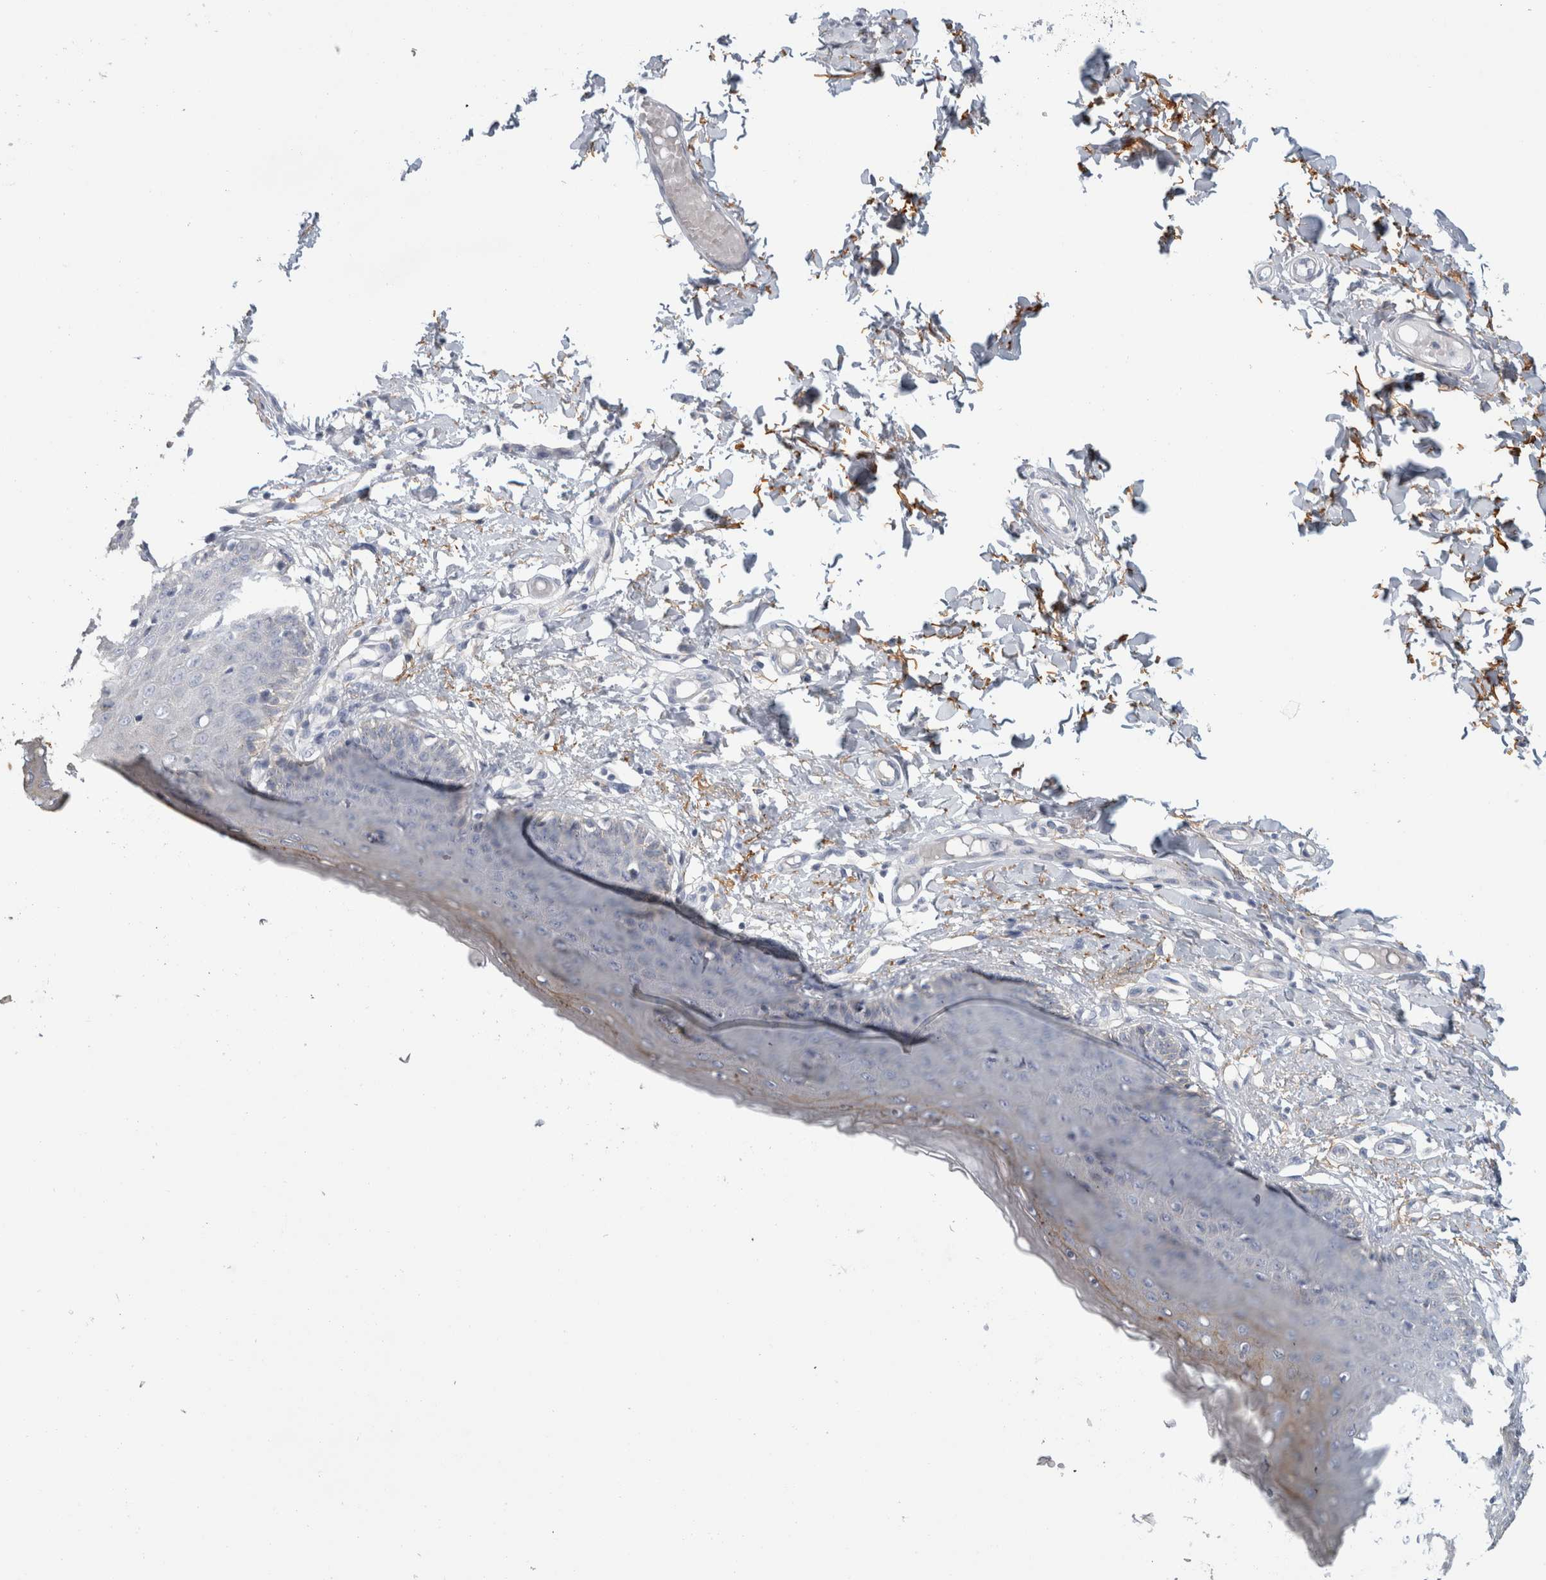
{"staining": {"intensity": "moderate", "quantity": "25%-75%", "location": "cytoplasmic/membranous"}, "tissue": "skin", "cell_type": "Epidermal cells", "image_type": "normal", "snomed": [{"axis": "morphology", "description": "Normal tissue, NOS"}, {"axis": "topography", "description": "Vulva"}], "caption": "High-power microscopy captured an immunohistochemistry (IHC) image of benign skin, revealing moderate cytoplasmic/membranous positivity in about 25%-75% of epidermal cells.", "gene": "CD55", "patient": {"sex": "female", "age": 66}}